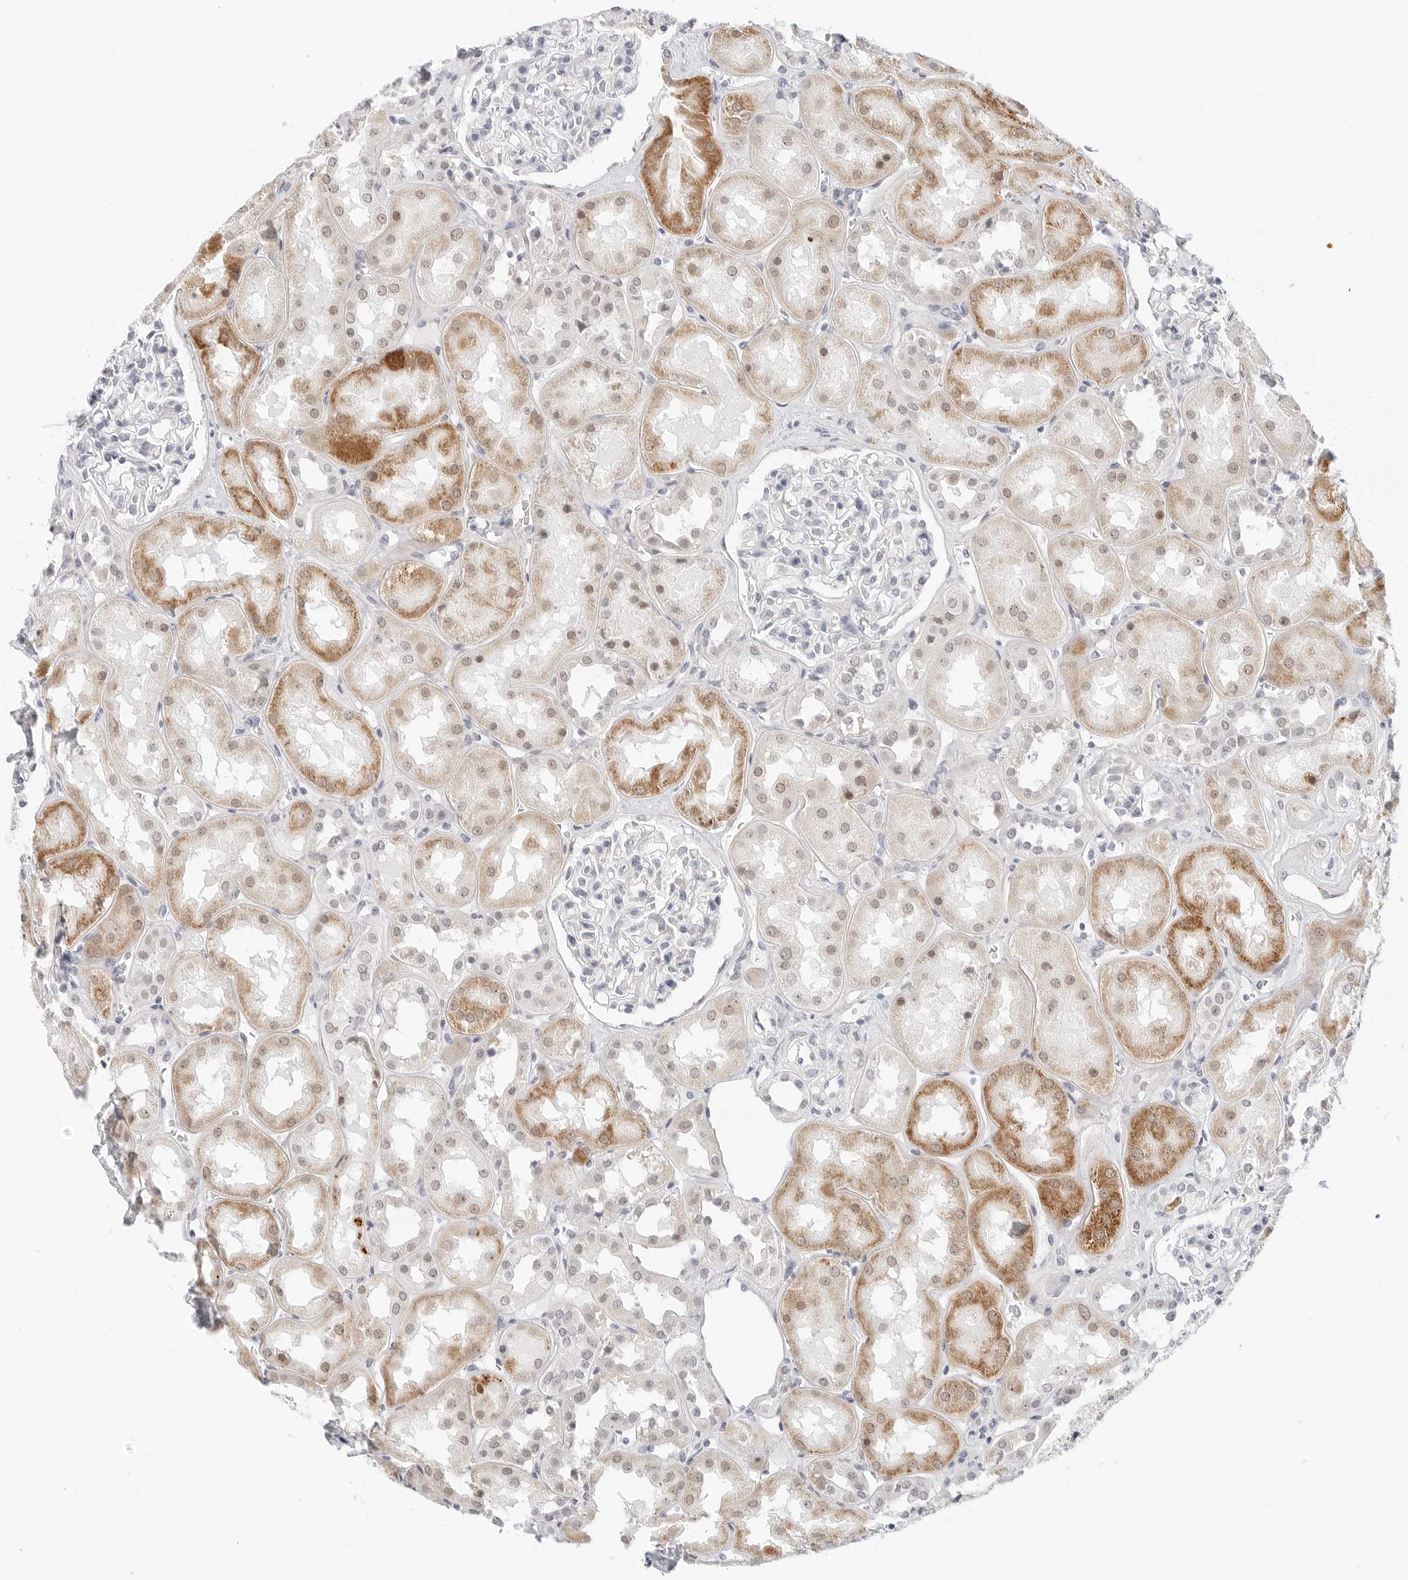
{"staining": {"intensity": "negative", "quantity": "none", "location": "none"}, "tissue": "kidney", "cell_type": "Cells in glomeruli", "image_type": "normal", "snomed": [{"axis": "morphology", "description": "Normal tissue, NOS"}, {"axis": "topography", "description": "Kidney"}], "caption": "Cells in glomeruli show no significant staining in normal kidney.", "gene": "TSEN2", "patient": {"sex": "male", "age": 70}}